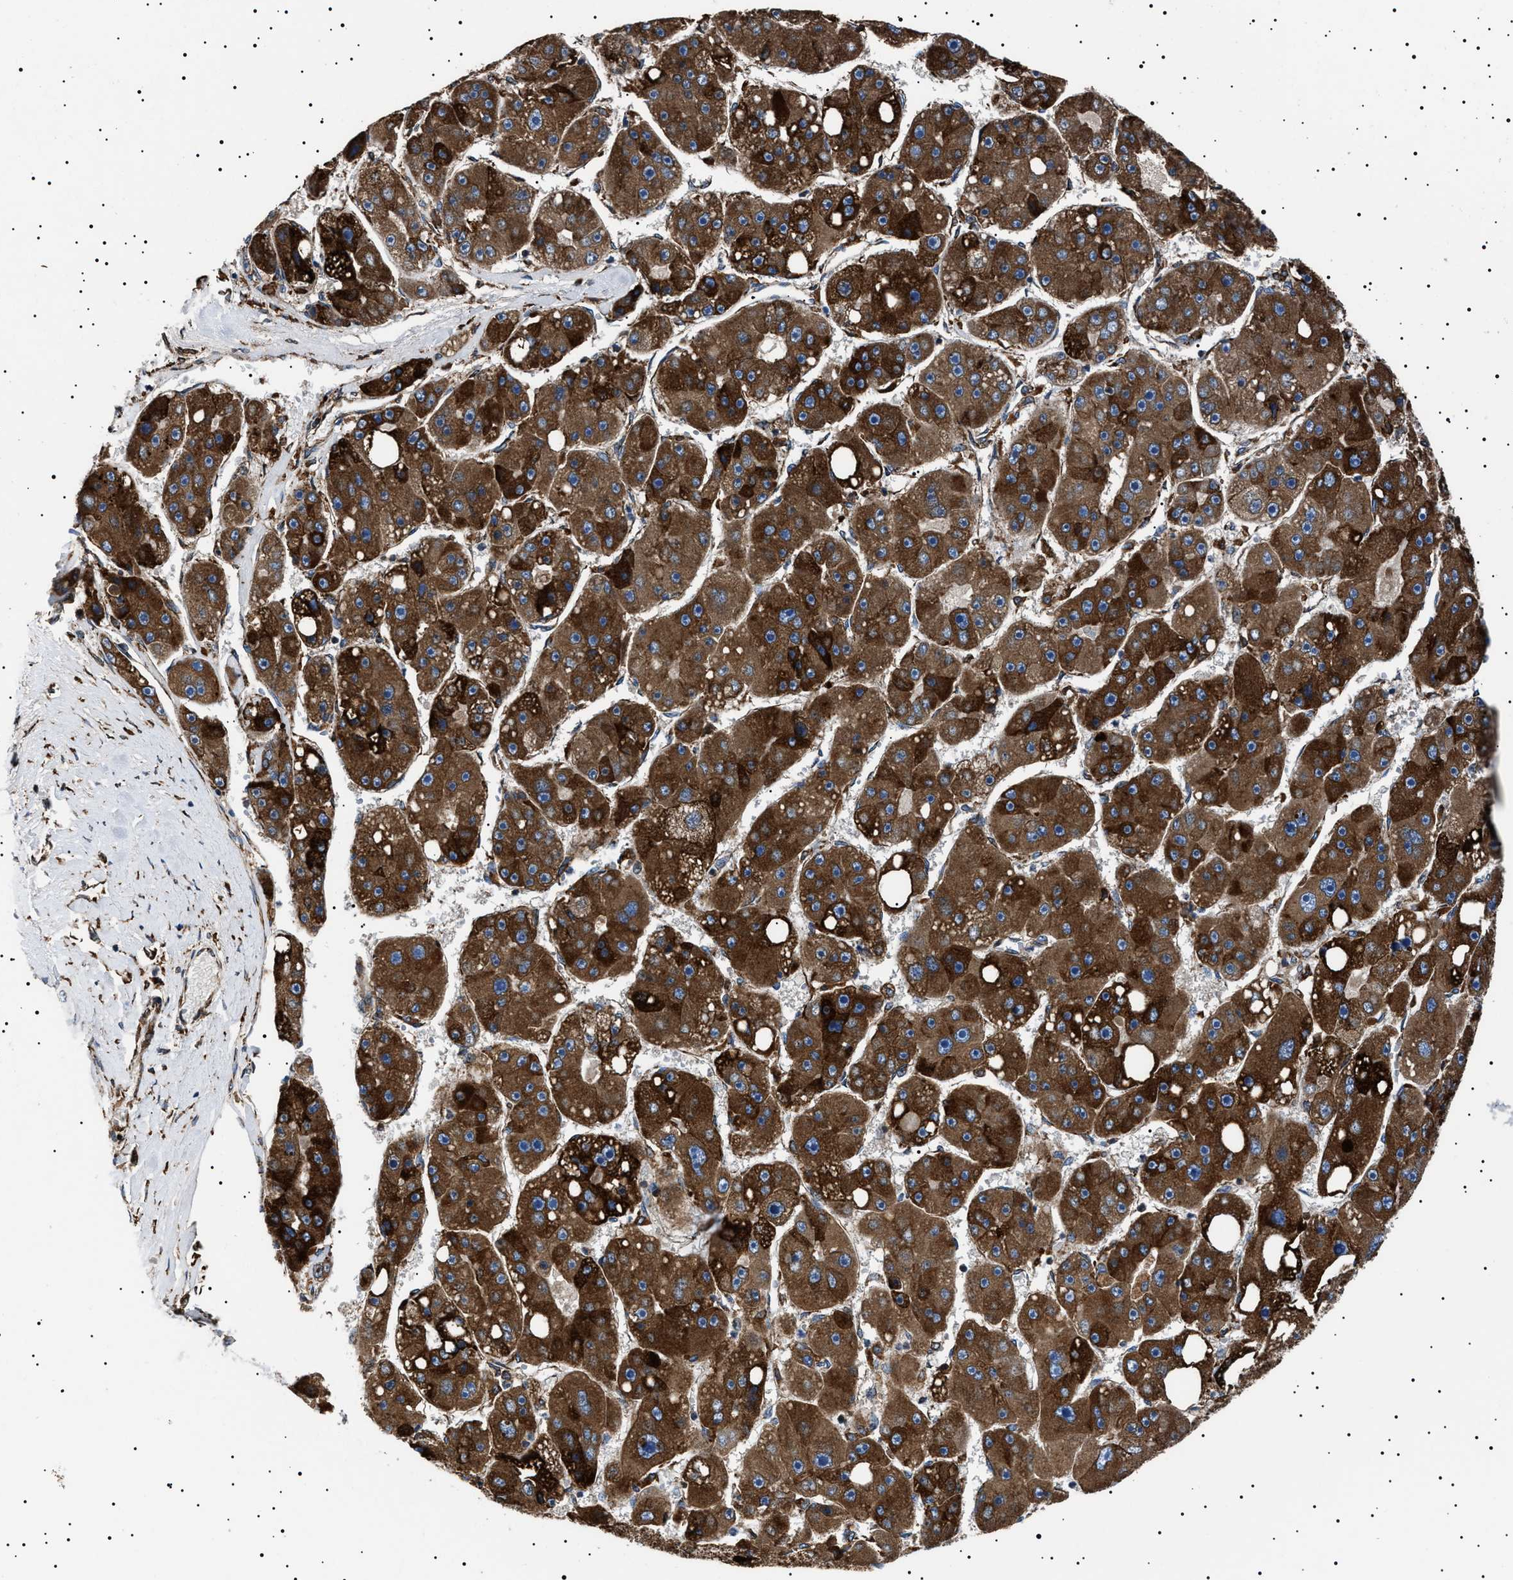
{"staining": {"intensity": "strong", "quantity": ">75%", "location": "cytoplasmic/membranous"}, "tissue": "liver cancer", "cell_type": "Tumor cells", "image_type": "cancer", "snomed": [{"axis": "morphology", "description": "Carcinoma, Hepatocellular, NOS"}, {"axis": "topography", "description": "Liver"}], "caption": "IHC histopathology image of neoplastic tissue: liver hepatocellular carcinoma stained using IHC reveals high levels of strong protein expression localized specifically in the cytoplasmic/membranous of tumor cells, appearing as a cytoplasmic/membranous brown color.", "gene": "TOP1MT", "patient": {"sex": "female", "age": 61}}